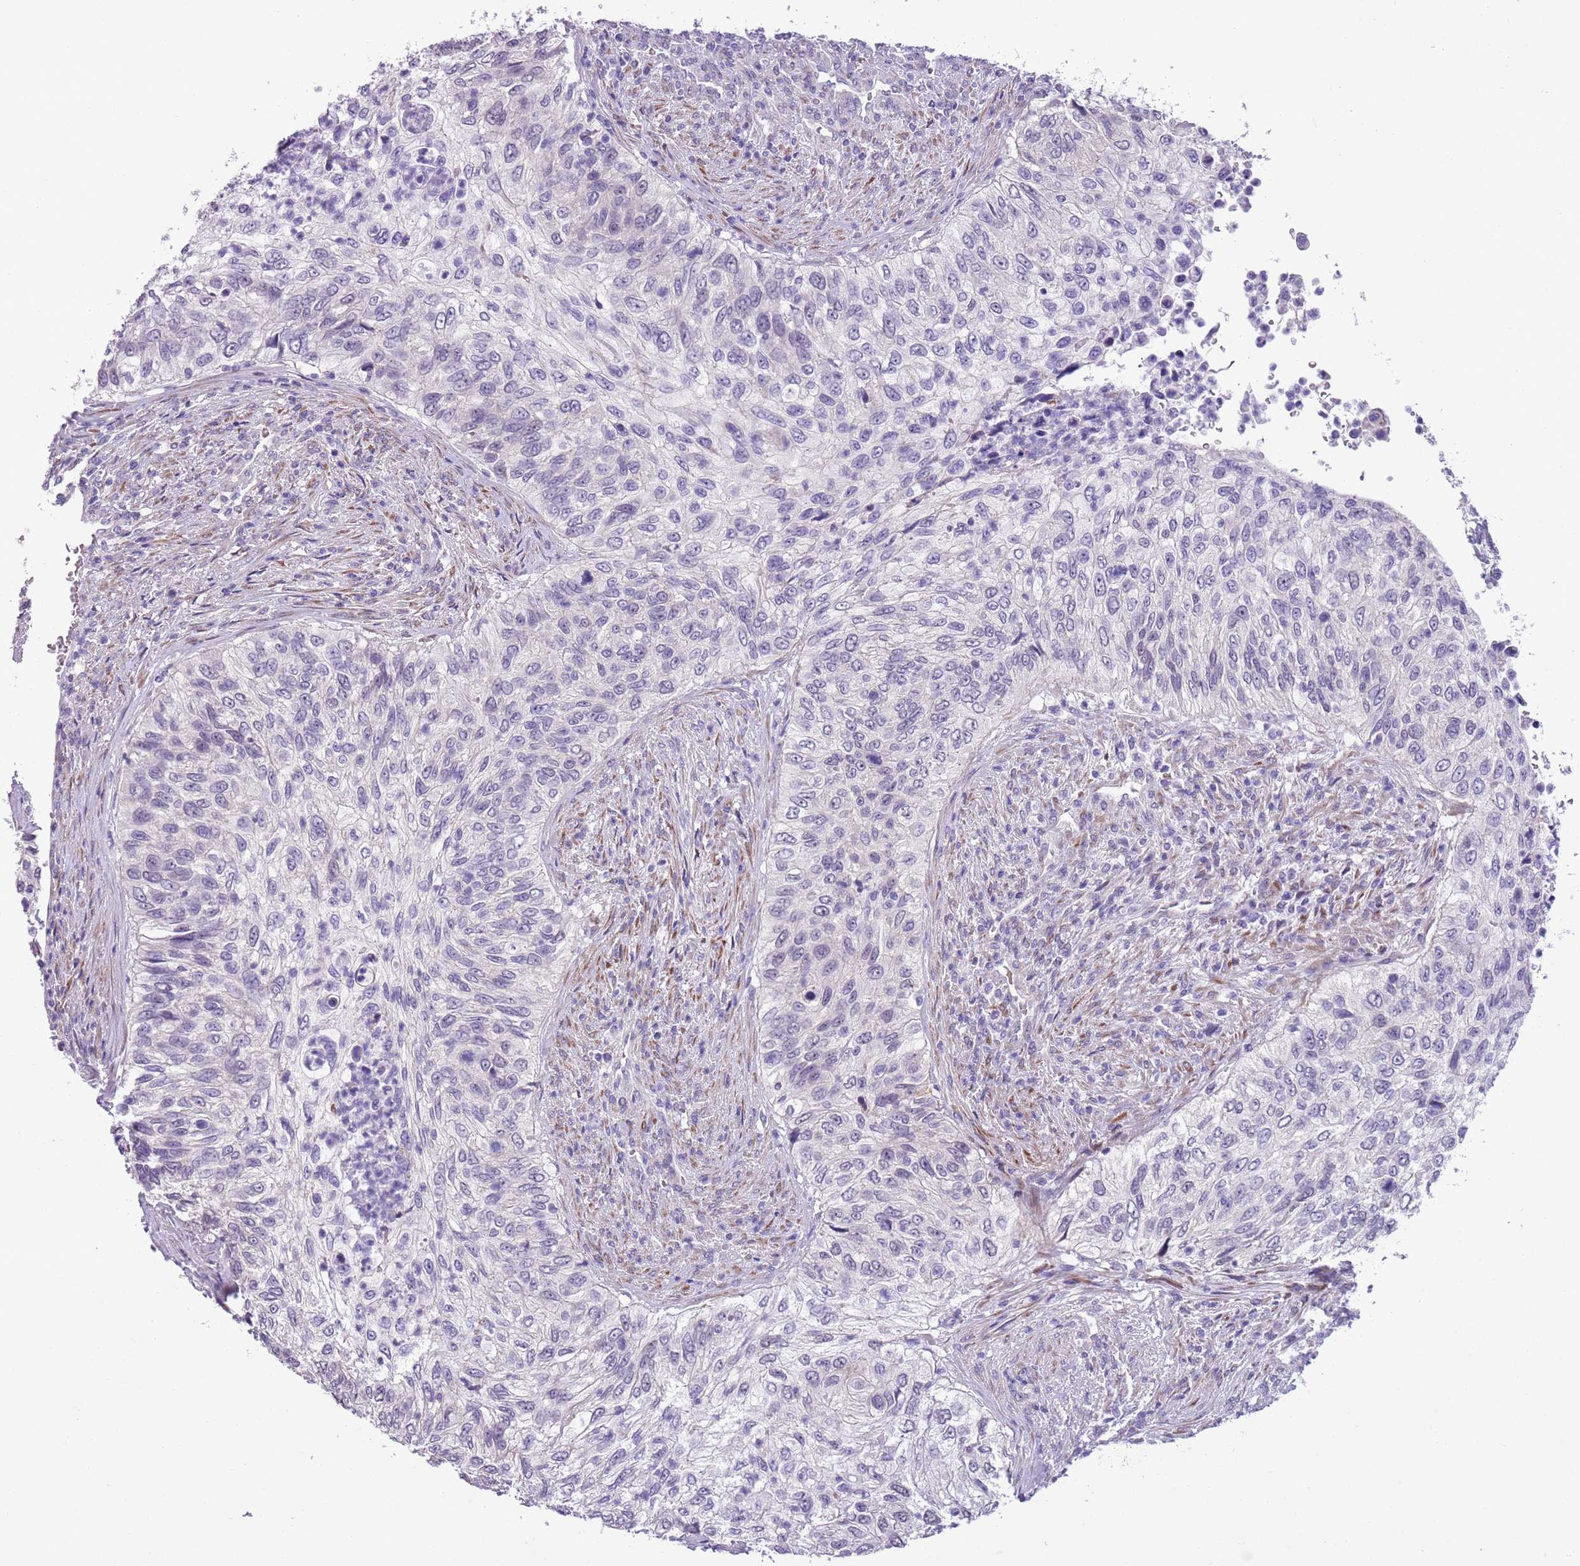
{"staining": {"intensity": "negative", "quantity": "none", "location": "none"}, "tissue": "urothelial cancer", "cell_type": "Tumor cells", "image_type": "cancer", "snomed": [{"axis": "morphology", "description": "Urothelial carcinoma, High grade"}, {"axis": "topography", "description": "Urinary bladder"}], "caption": "There is no significant positivity in tumor cells of urothelial cancer.", "gene": "MRPL32", "patient": {"sex": "female", "age": 60}}